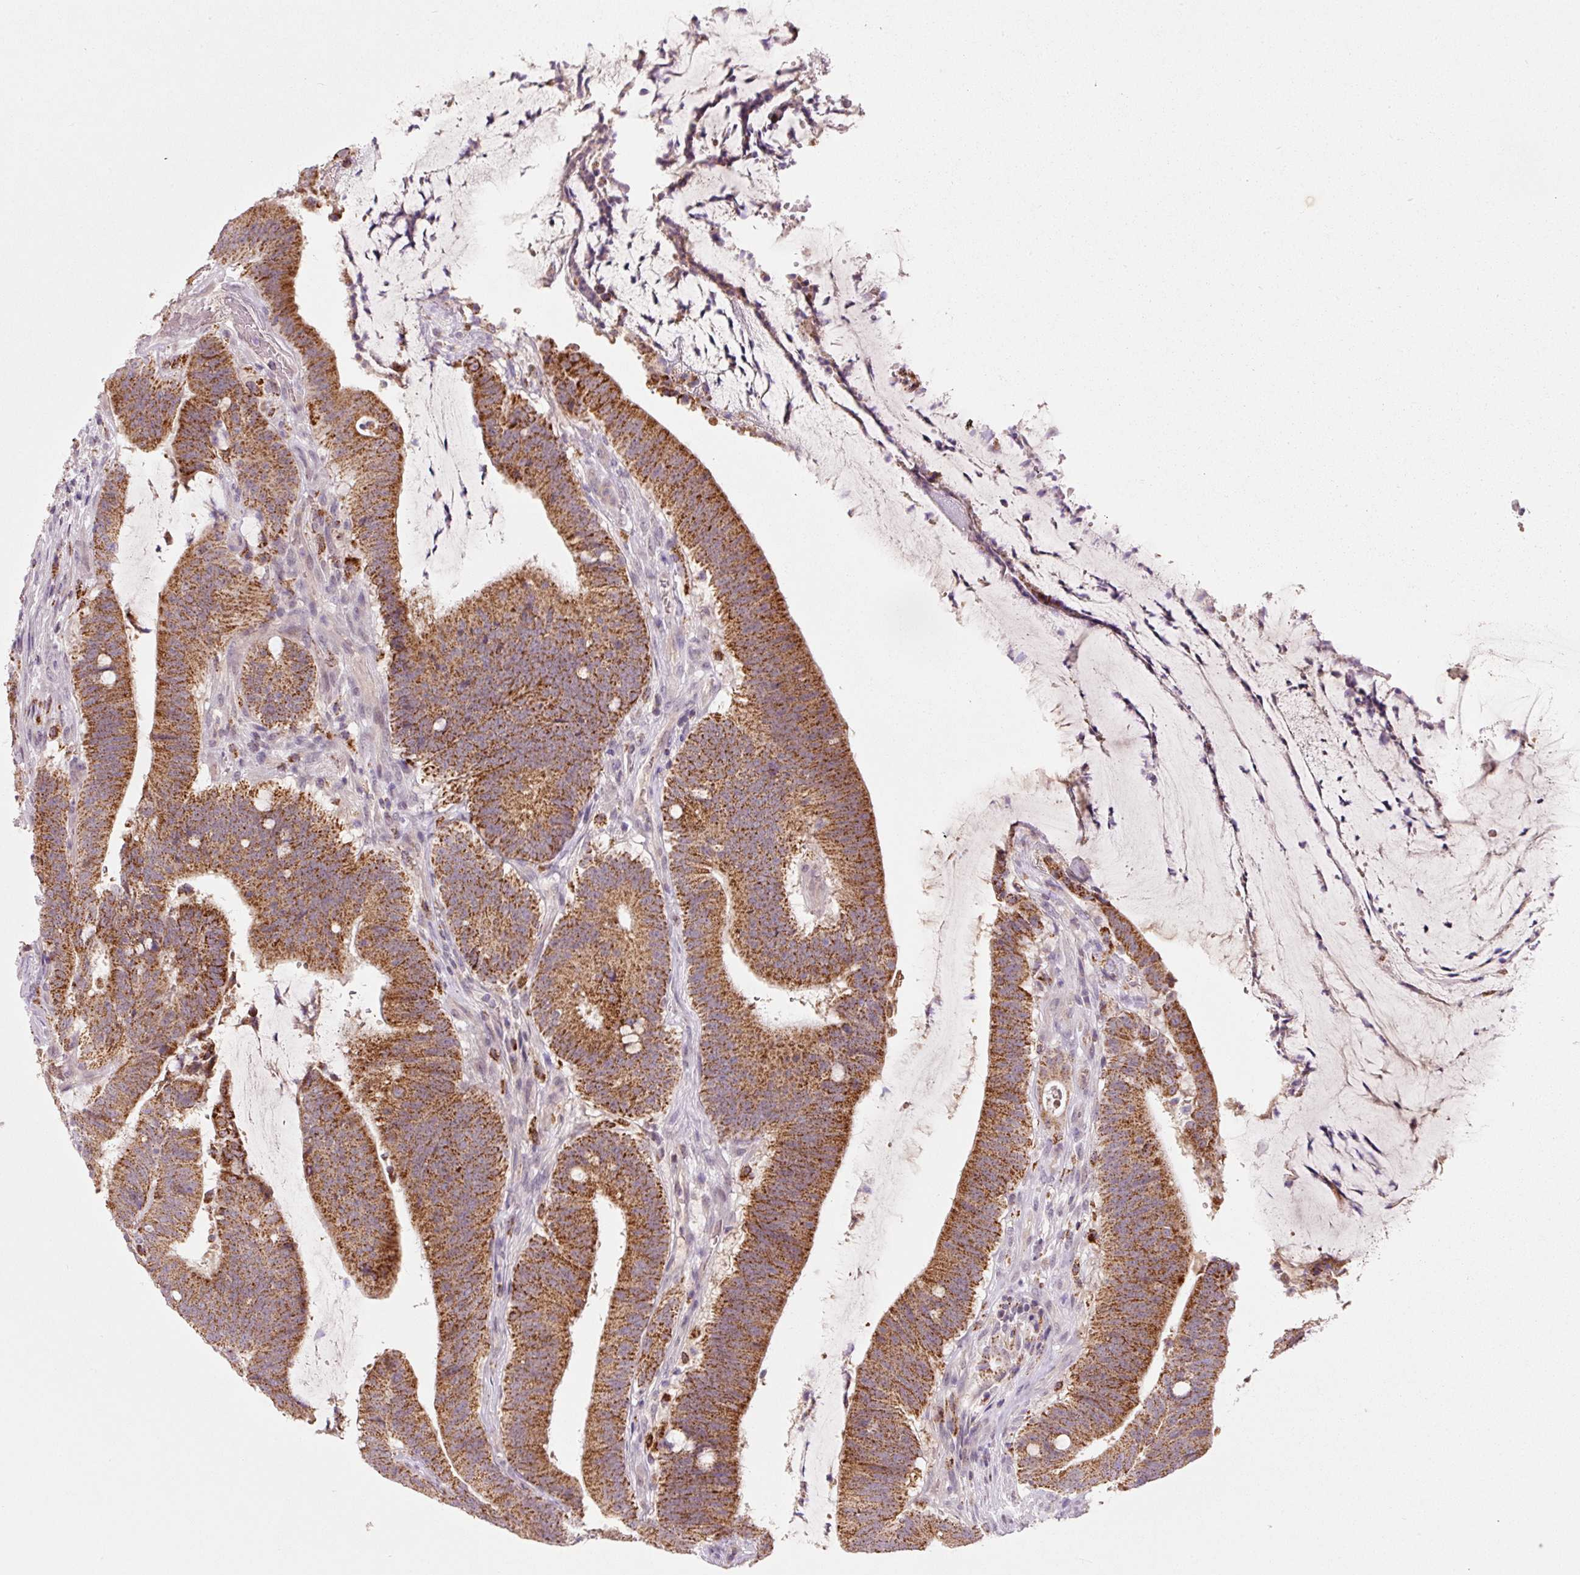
{"staining": {"intensity": "strong", "quantity": ">75%", "location": "cytoplasmic/membranous"}, "tissue": "colorectal cancer", "cell_type": "Tumor cells", "image_type": "cancer", "snomed": [{"axis": "morphology", "description": "Adenocarcinoma, NOS"}, {"axis": "topography", "description": "Colon"}], "caption": "IHC (DAB) staining of human colorectal cancer (adenocarcinoma) demonstrates strong cytoplasmic/membranous protein staining in about >75% of tumor cells.", "gene": "PCK2", "patient": {"sex": "female", "age": 43}}